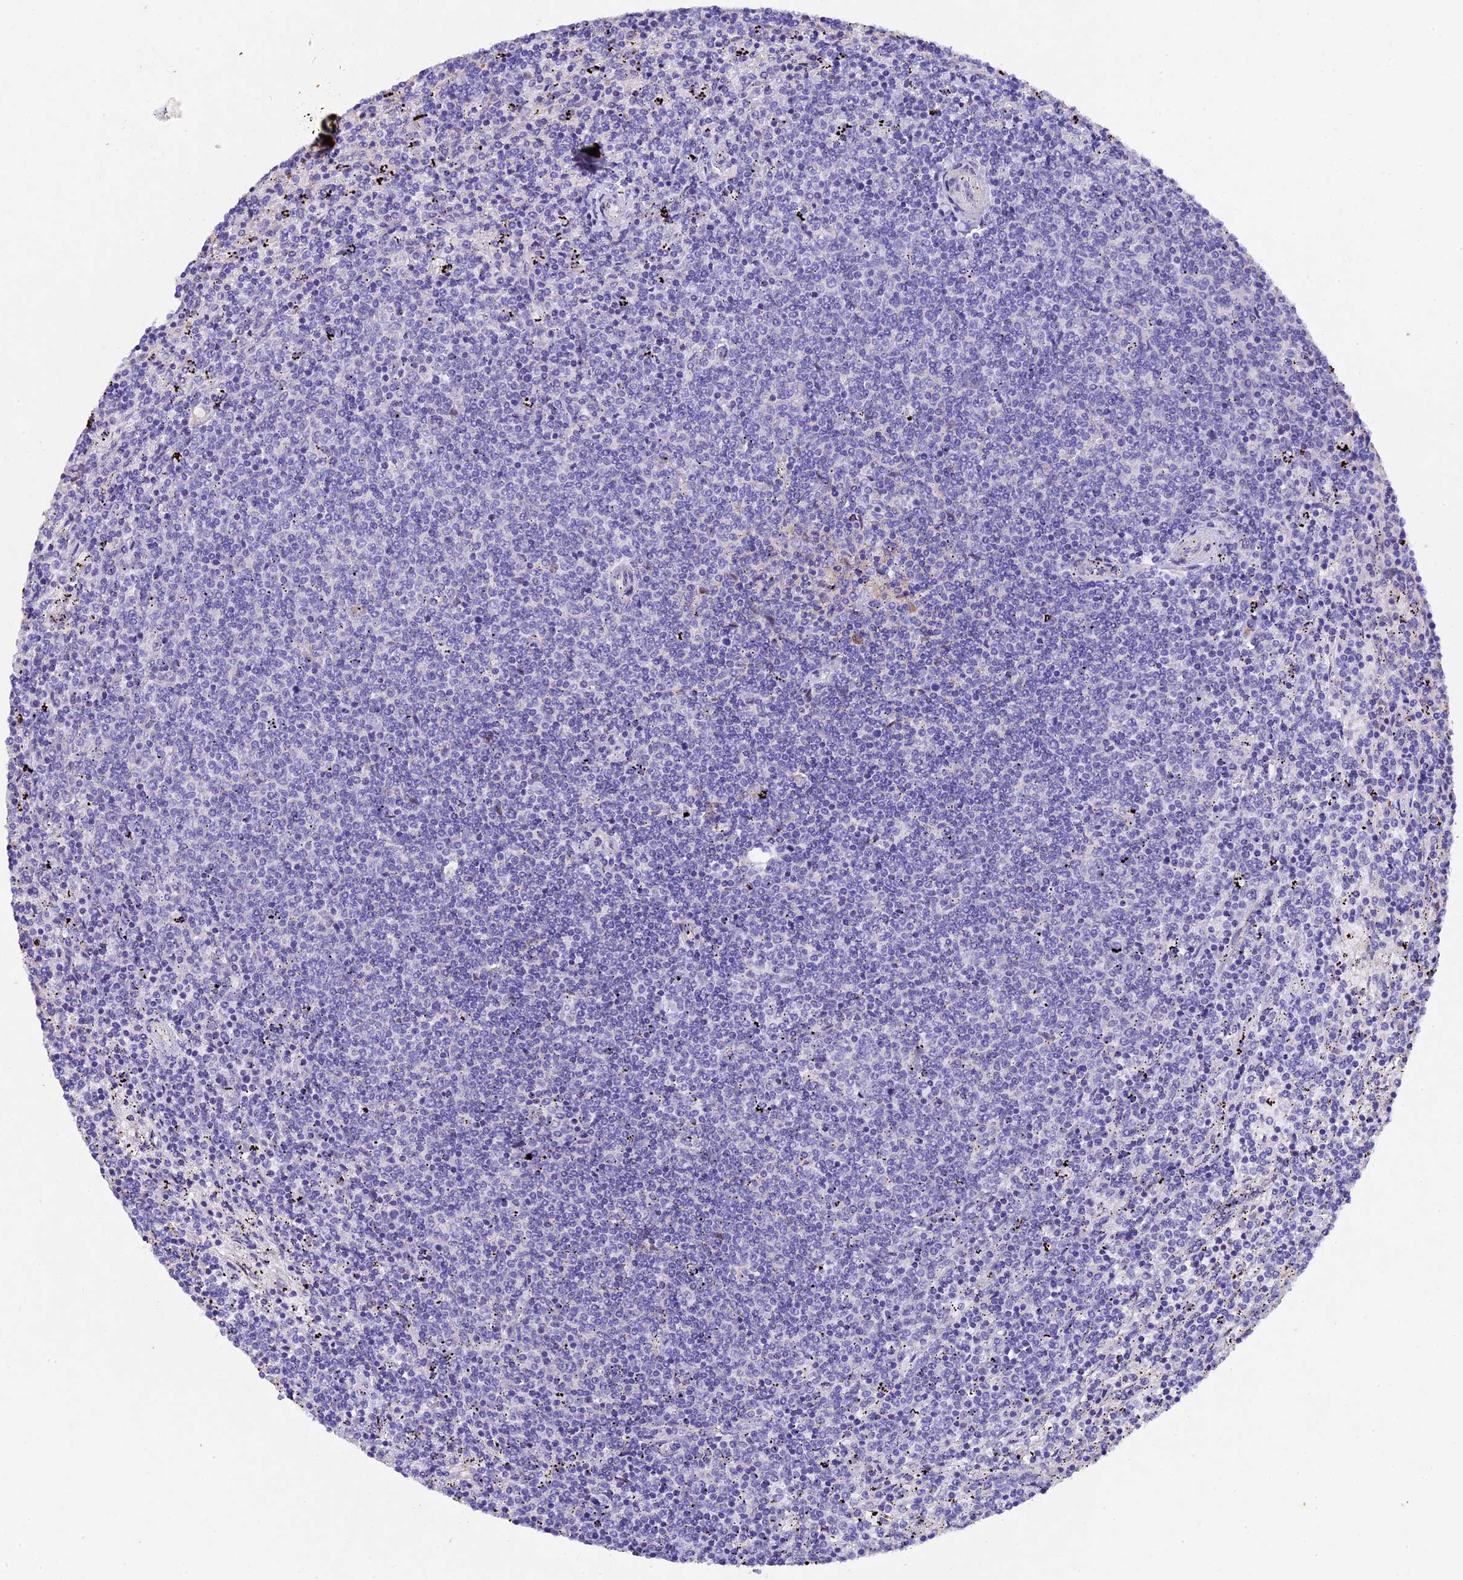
{"staining": {"intensity": "negative", "quantity": "none", "location": "none"}, "tissue": "lymphoma", "cell_type": "Tumor cells", "image_type": "cancer", "snomed": [{"axis": "morphology", "description": "Malignant lymphoma, non-Hodgkin's type, Low grade"}, {"axis": "topography", "description": "Spleen"}], "caption": "High magnification brightfield microscopy of low-grade malignant lymphoma, non-Hodgkin's type stained with DAB (3,3'-diaminobenzidine) (brown) and counterstained with hematoxylin (blue): tumor cells show no significant expression.", "gene": "TGDS", "patient": {"sex": "female", "age": 50}}